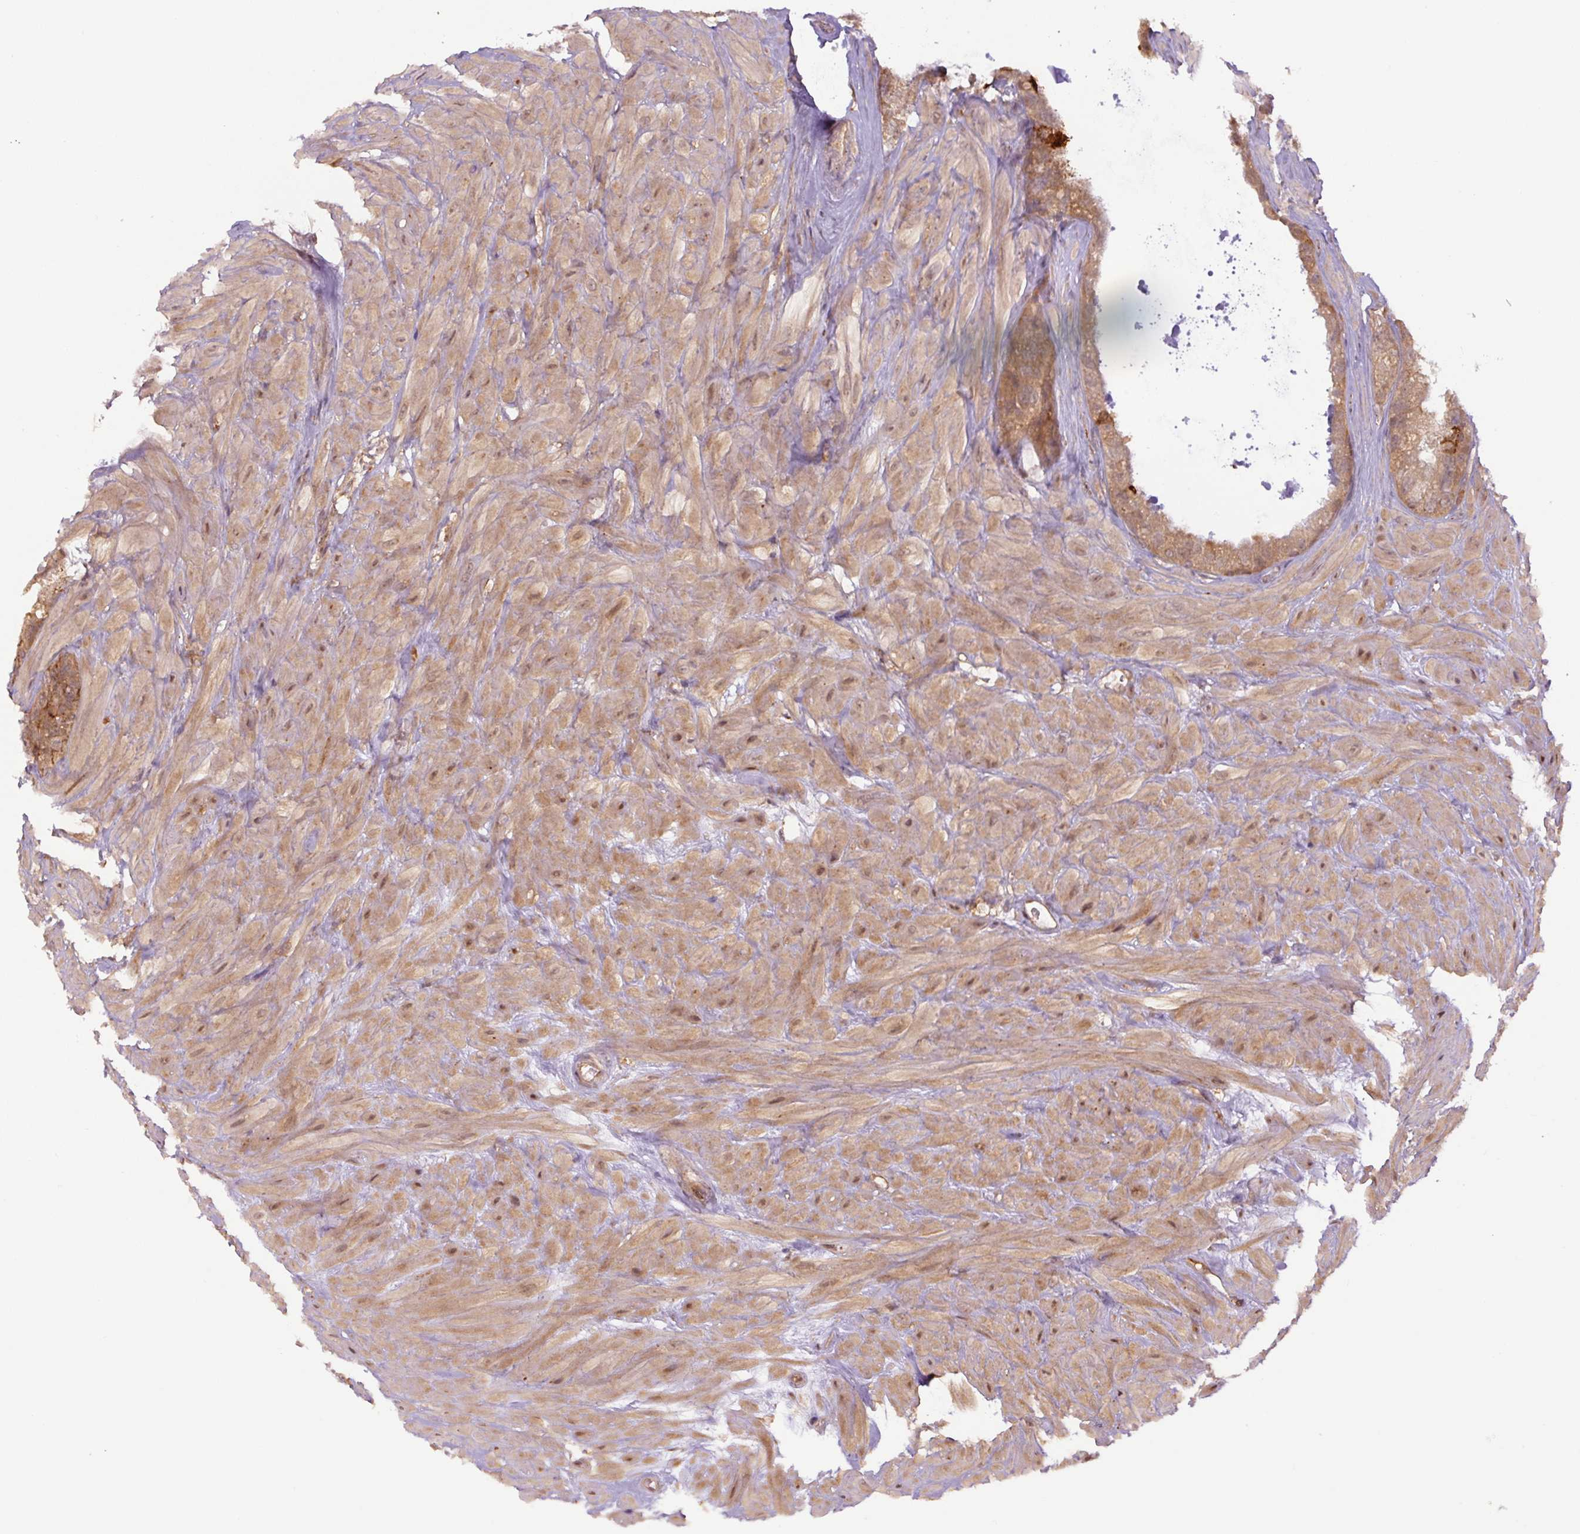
{"staining": {"intensity": "moderate", "quantity": ">75%", "location": "cytoplasmic/membranous"}, "tissue": "seminal vesicle", "cell_type": "Glandular cells", "image_type": "normal", "snomed": [{"axis": "morphology", "description": "Normal tissue, NOS"}, {"axis": "topography", "description": "Seminal veicle"}, {"axis": "topography", "description": "Peripheral nerve tissue"}], "caption": "This micrograph shows normal seminal vesicle stained with IHC to label a protein in brown. The cytoplasmic/membranous of glandular cells show moderate positivity for the protein. Nuclei are counter-stained blue.", "gene": "ZSWIM7", "patient": {"sex": "male", "age": 76}}